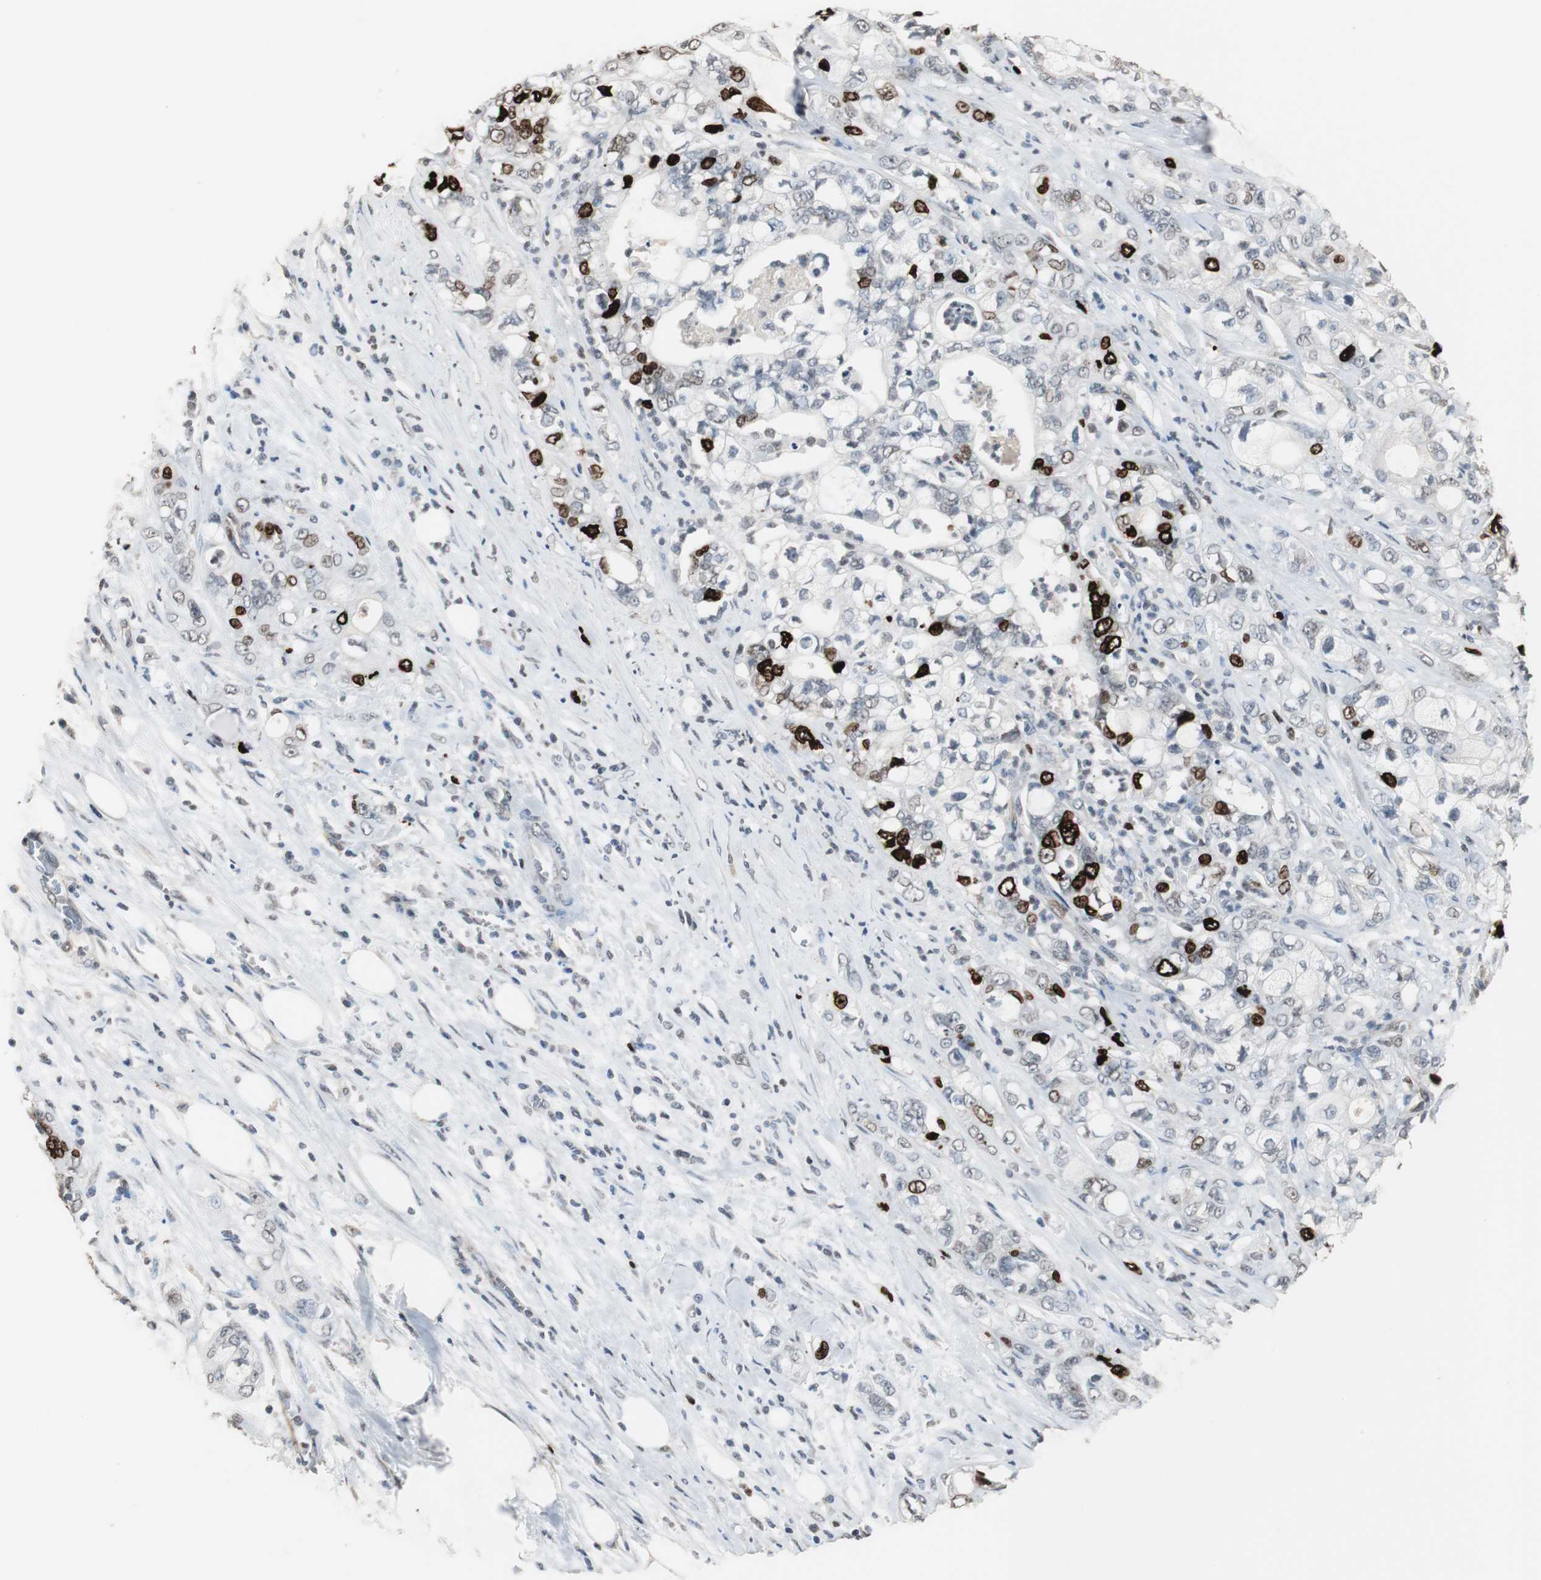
{"staining": {"intensity": "strong", "quantity": "<25%", "location": "nuclear"}, "tissue": "pancreatic cancer", "cell_type": "Tumor cells", "image_type": "cancer", "snomed": [{"axis": "morphology", "description": "Adenocarcinoma, NOS"}, {"axis": "topography", "description": "Pancreas"}], "caption": "The histopathology image exhibits immunohistochemical staining of adenocarcinoma (pancreatic). There is strong nuclear staining is appreciated in about <25% of tumor cells.", "gene": "TOP2A", "patient": {"sex": "male", "age": 70}}